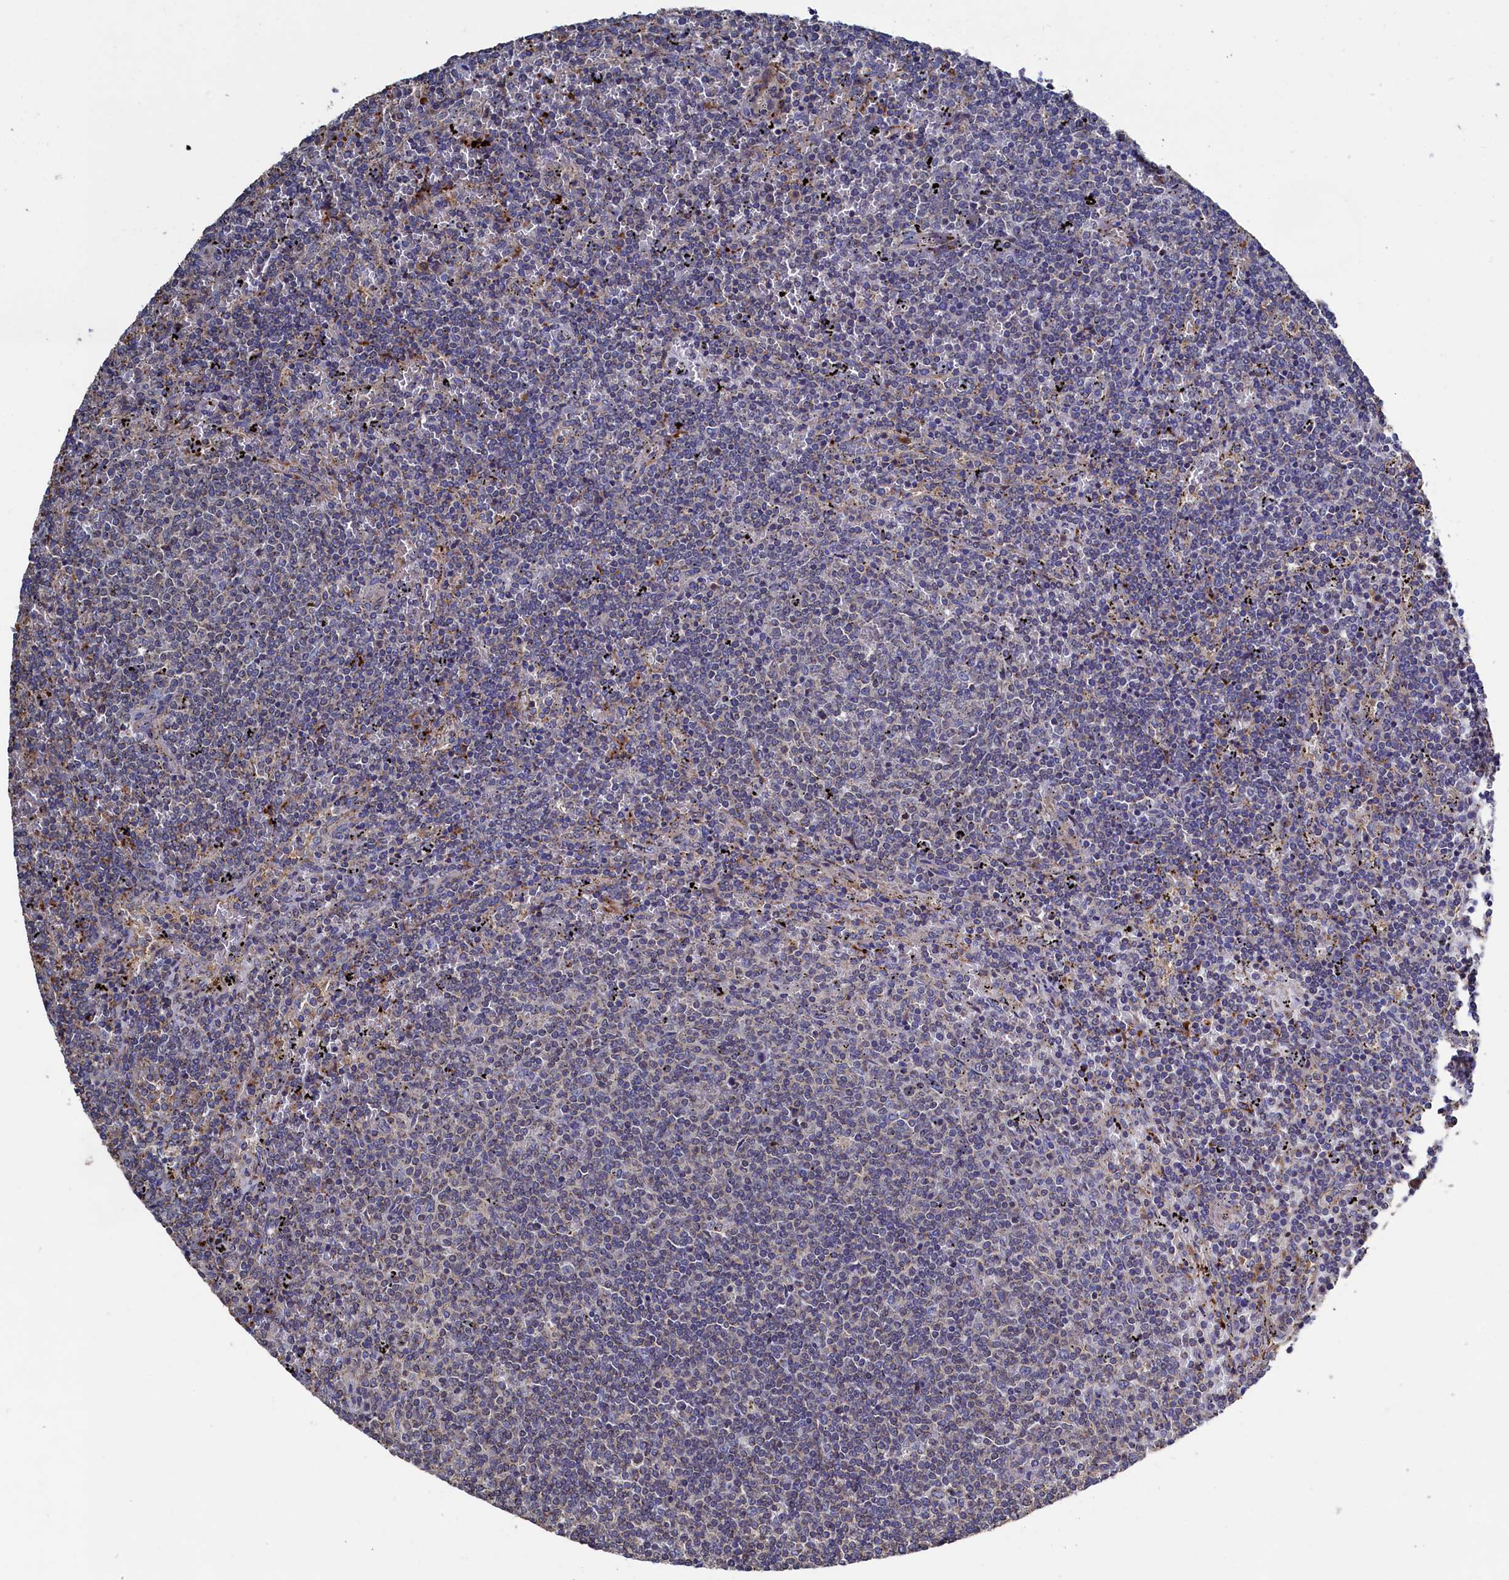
{"staining": {"intensity": "negative", "quantity": "none", "location": "none"}, "tissue": "lymphoma", "cell_type": "Tumor cells", "image_type": "cancer", "snomed": [{"axis": "morphology", "description": "Malignant lymphoma, non-Hodgkin's type, Low grade"}, {"axis": "topography", "description": "Spleen"}], "caption": "Protein analysis of lymphoma demonstrates no significant positivity in tumor cells.", "gene": "TK2", "patient": {"sex": "female", "age": 50}}